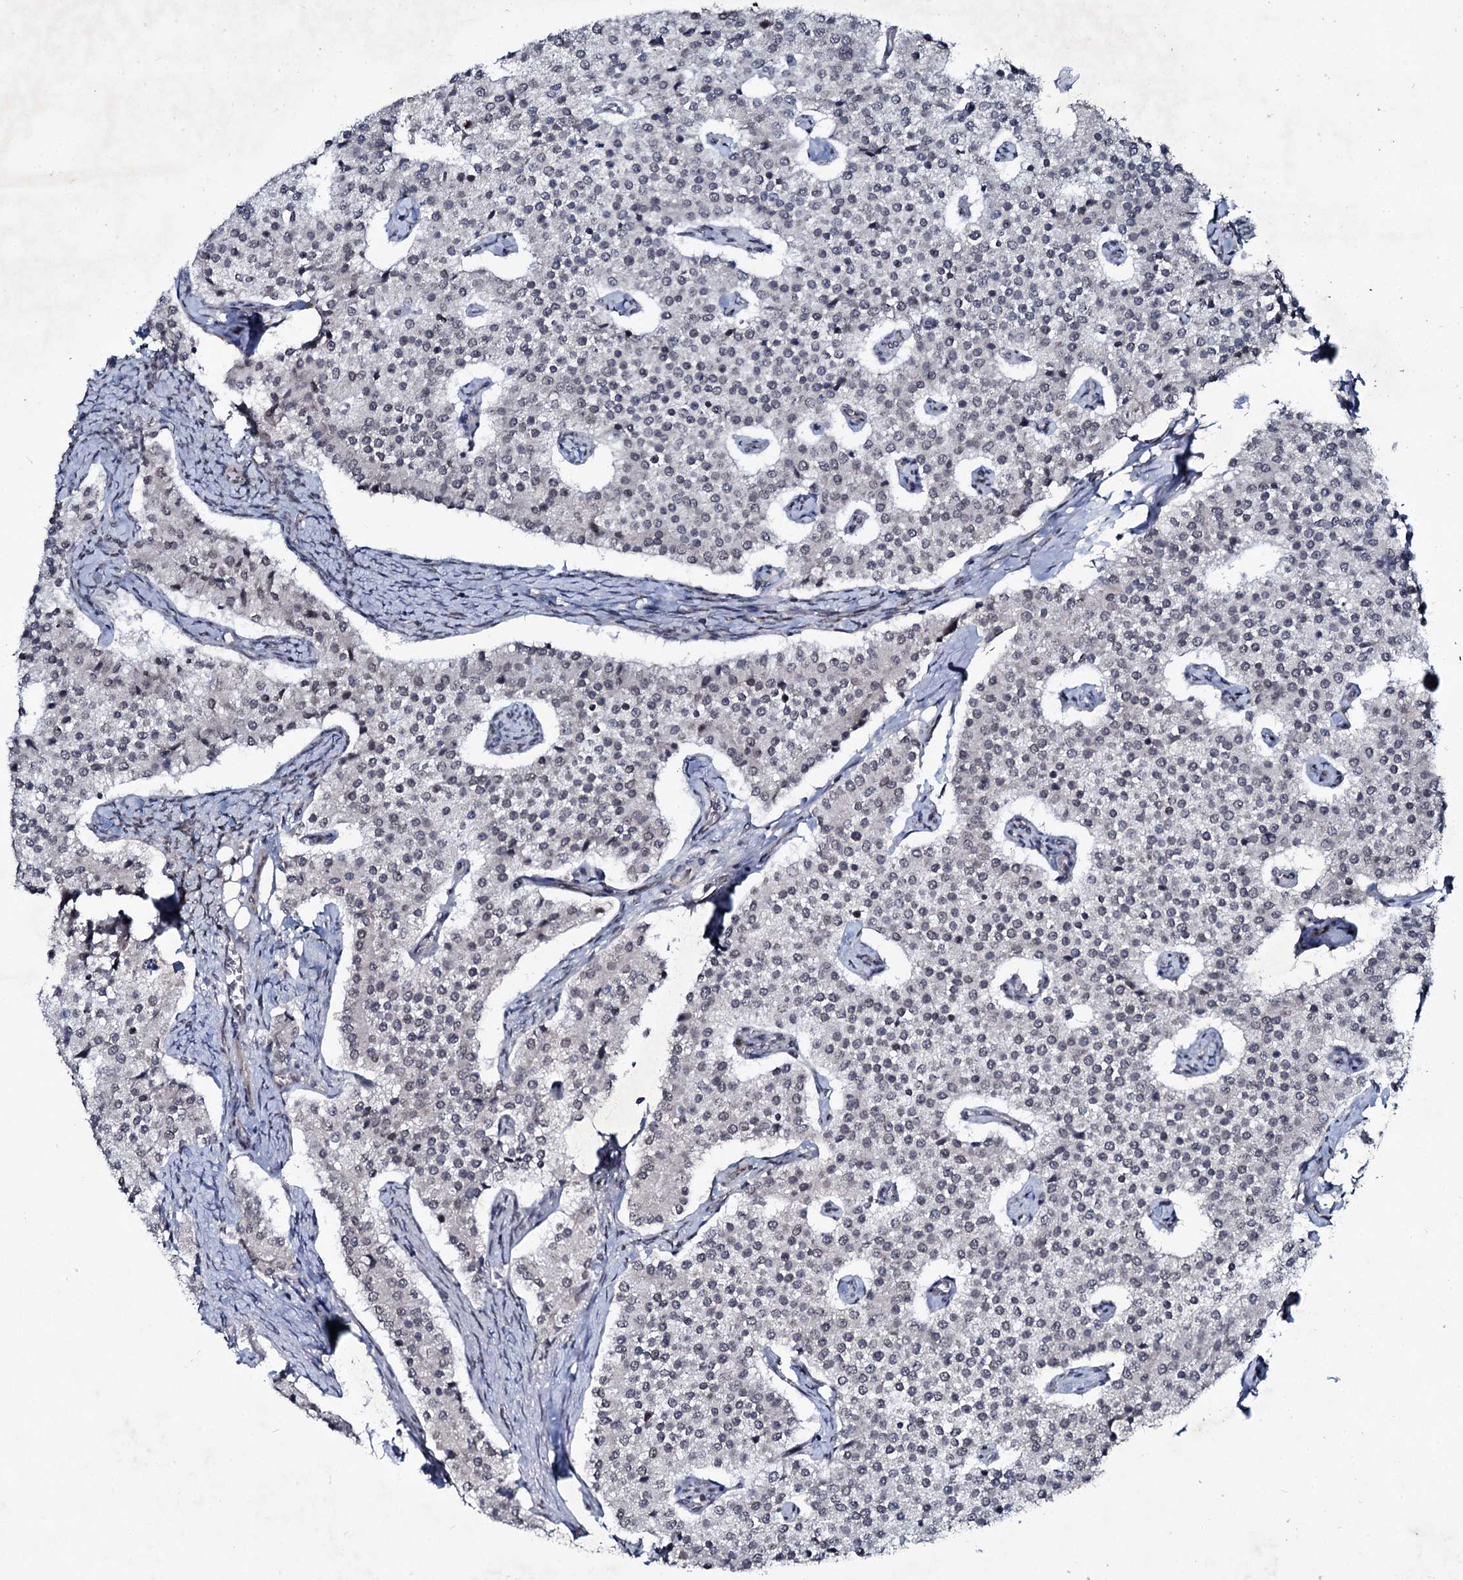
{"staining": {"intensity": "negative", "quantity": "none", "location": "none"}, "tissue": "carcinoid", "cell_type": "Tumor cells", "image_type": "cancer", "snomed": [{"axis": "morphology", "description": "Carcinoid, malignant, NOS"}, {"axis": "topography", "description": "Colon"}], "caption": "Protein analysis of carcinoid (malignant) demonstrates no significant expression in tumor cells.", "gene": "RNF6", "patient": {"sex": "female", "age": 52}}